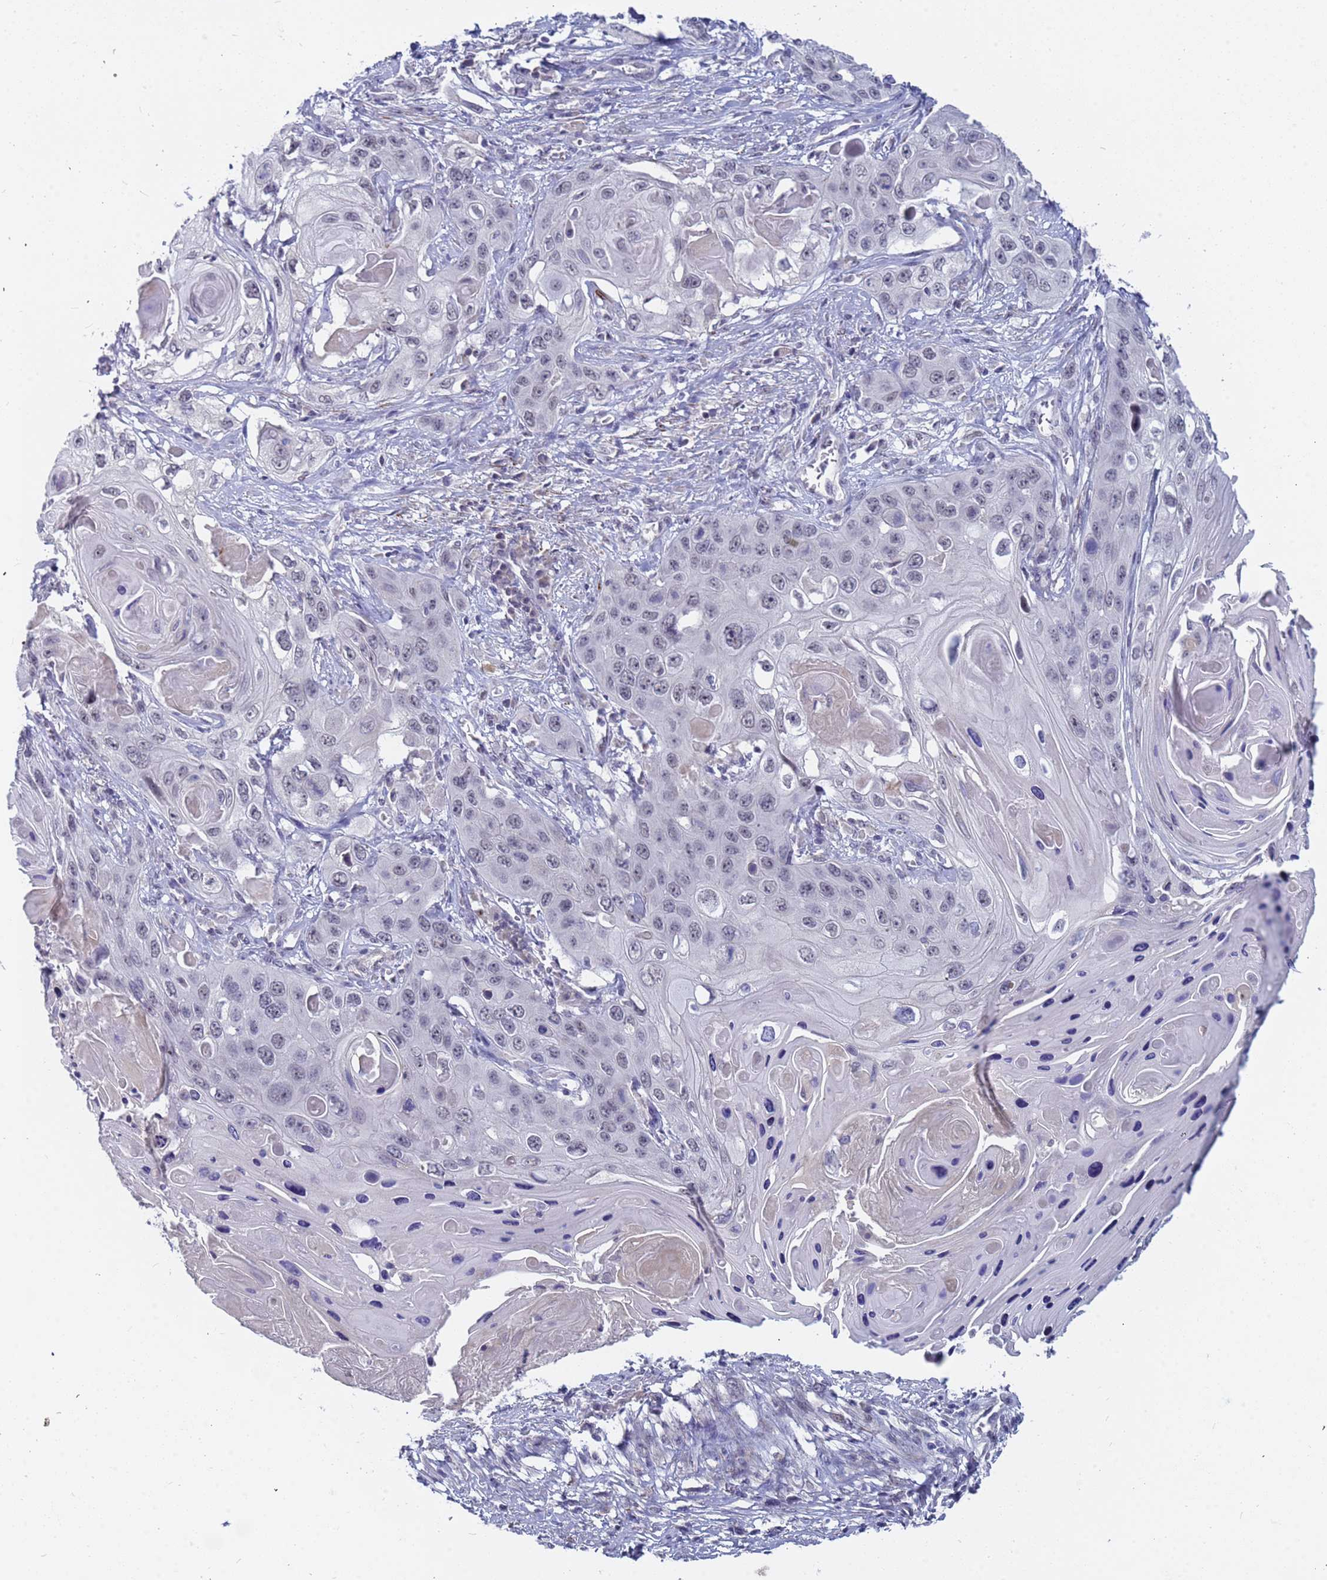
{"staining": {"intensity": "weak", "quantity": "<25%", "location": "nuclear"}, "tissue": "skin cancer", "cell_type": "Tumor cells", "image_type": "cancer", "snomed": [{"axis": "morphology", "description": "Squamous cell carcinoma, NOS"}, {"axis": "topography", "description": "Skin"}], "caption": "This is an immunohistochemistry histopathology image of skin squamous cell carcinoma. There is no expression in tumor cells.", "gene": "CXorf65", "patient": {"sex": "male", "age": 55}}